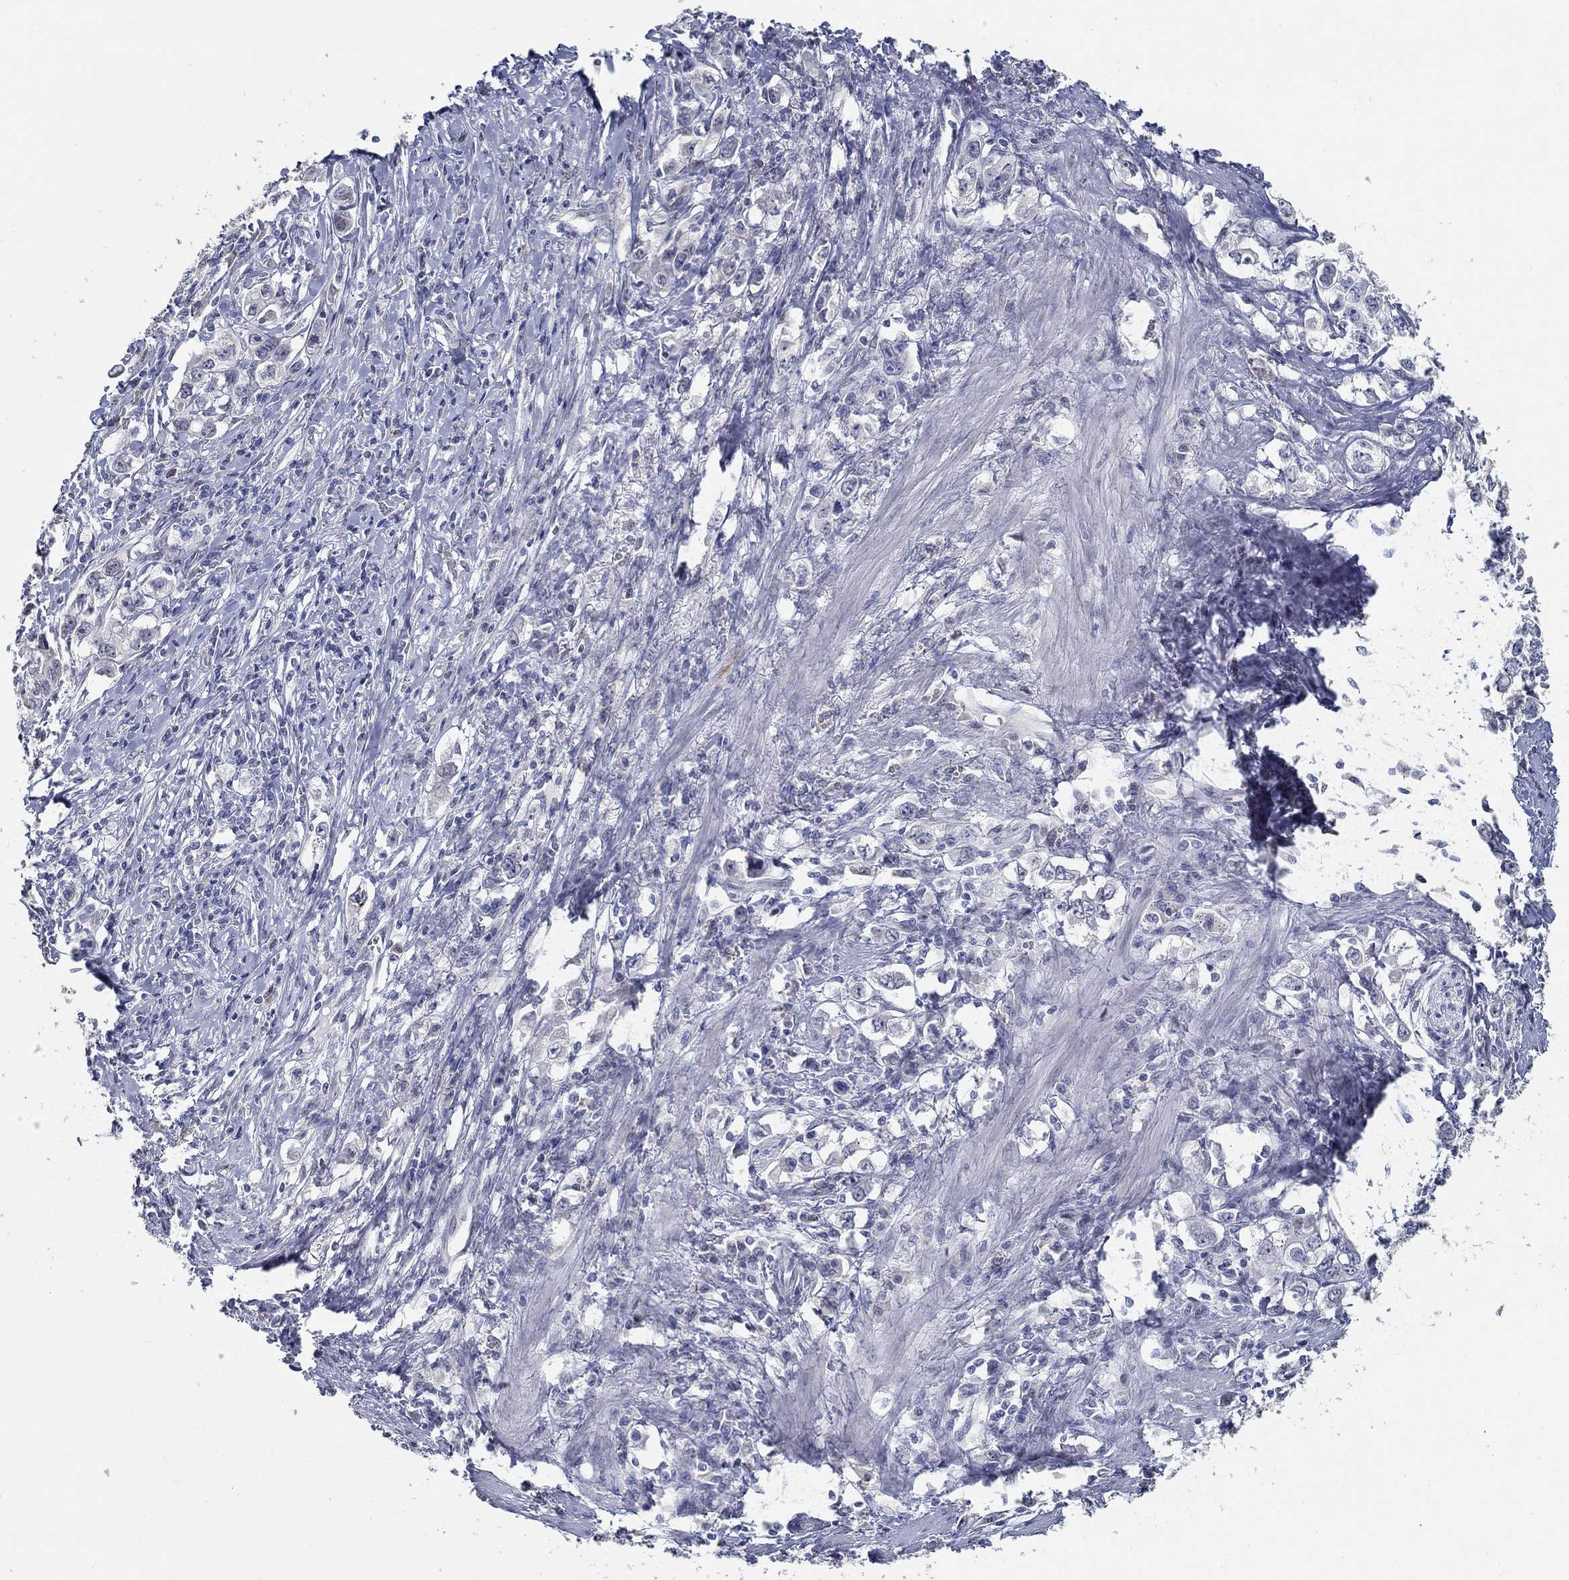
{"staining": {"intensity": "negative", "quantity": "none", "location": "none"}, "tissue": "stomach cancer", "cell_type": "Tumor cells", "image_type": "cancer", "snomed": [{"axis": "morphology", "description": "Adenocarcinoma, NOS"}, {"axis": "topography", "description": "Stomach, lower"}], "caption": "Immunohistochemical staining of stomach cancer (adenocarcinoma) displays no significant positivity in tumor cells.", "gene": "NUP155", "patient": {"sex": "female", "age": 72}}